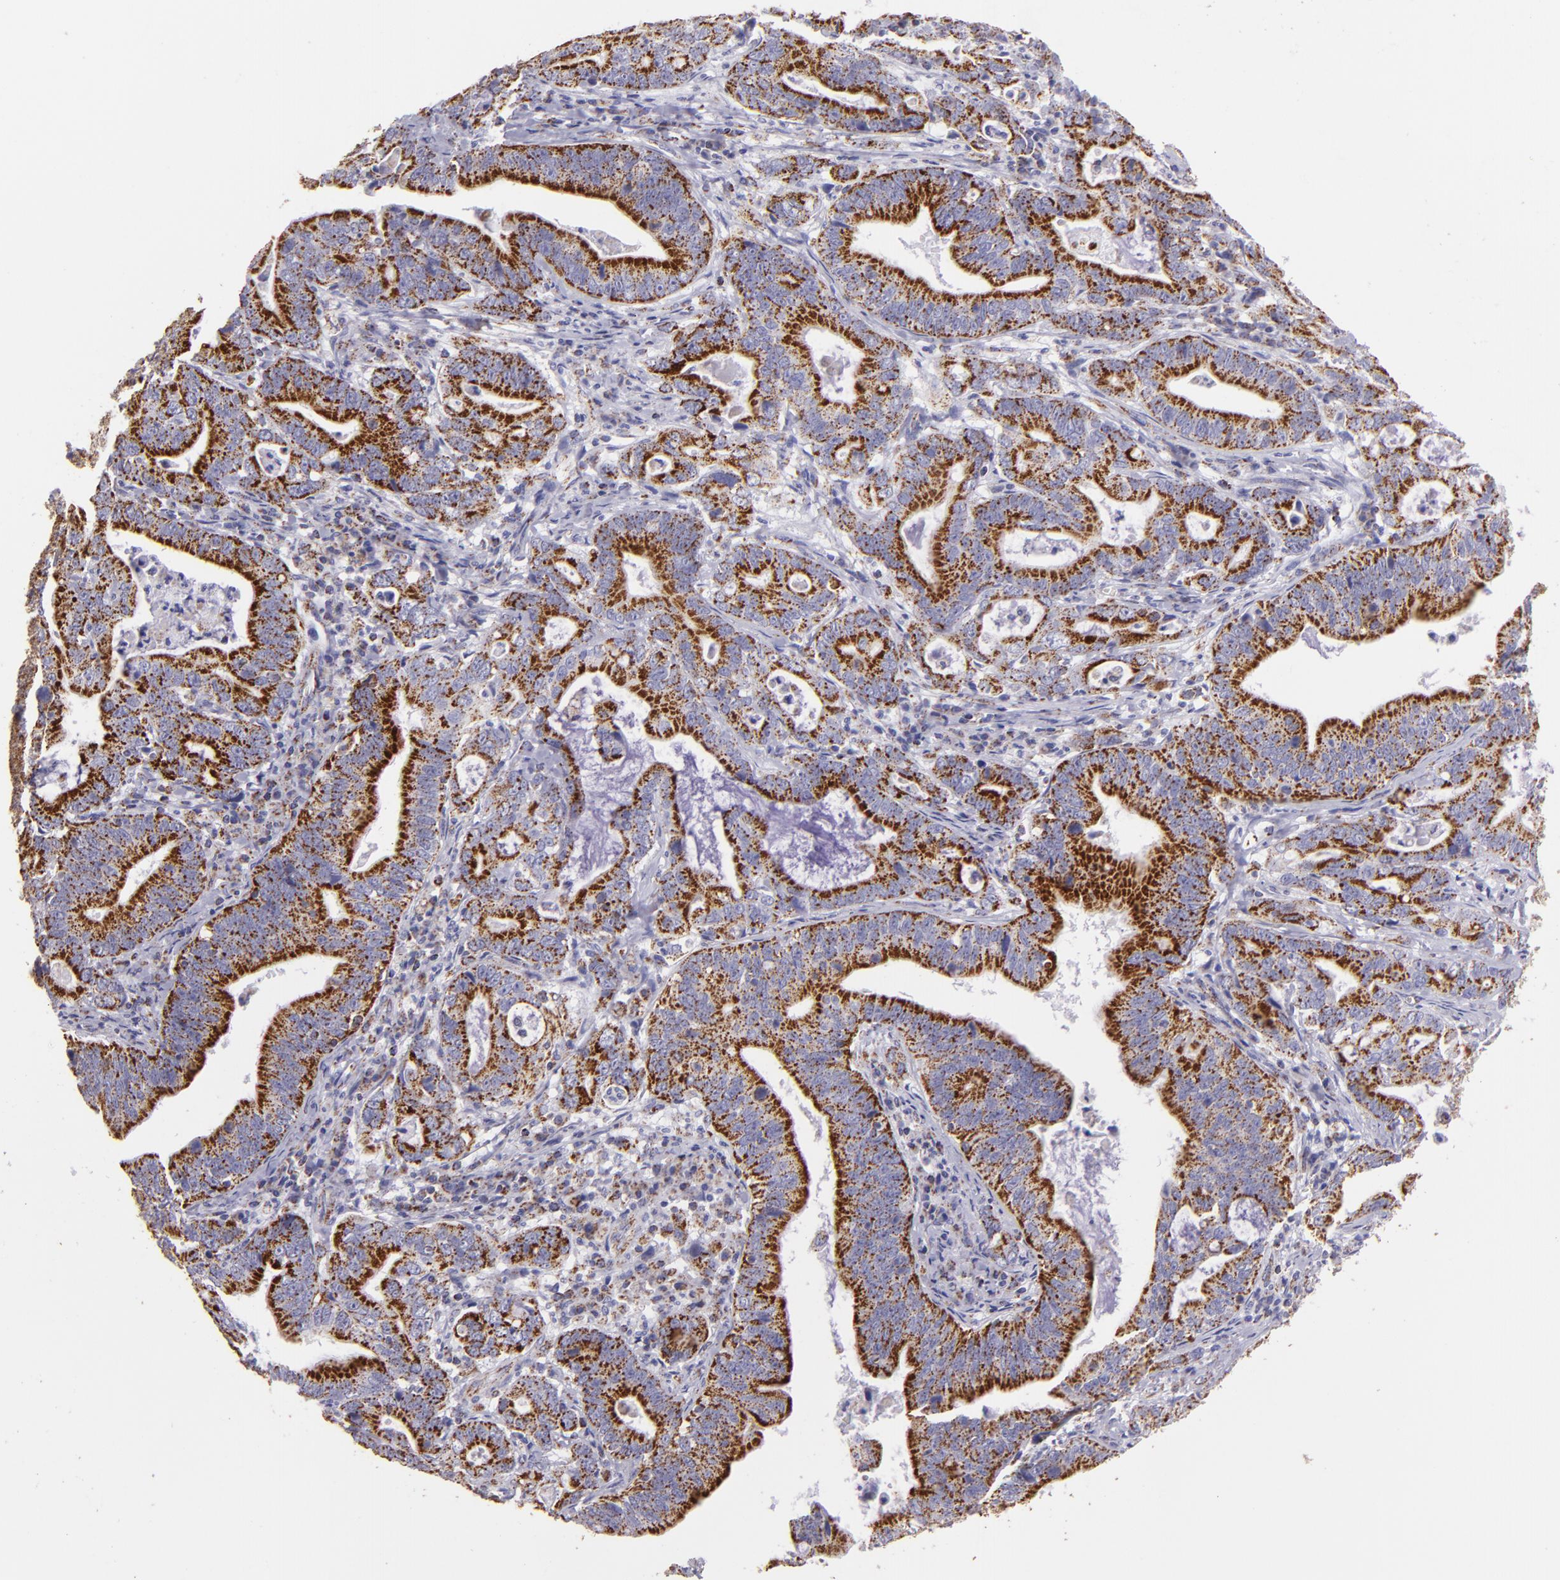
{"staining": {"intensity": "strong", "quantity": ">75%", "location": "cytoplasmic/membranous"}, "tissue": "stomach cancer", "cell_type": "Tumor cells", "image_type": "cancer", "snomed": [{"axis": "morphology", "description": "Adenocarcinoma, NOS"}, {"axis": "topography", "description": "Stomach, upper"}], "caption": "An immunohistochemistry photomicrograph of neoplastic tissue is shown. Protein staining in brown shows strong cytoplasmic/membranous positivity in adenocarcinoma (stomach) within tumor cells. The protein of interest is stained brown, and the nuclei are stained in blue (DAB IHC with brightfield microscopy, high magnification).", "gene": "HSPD1", "patient": {"sex": "male", "age": 63}}